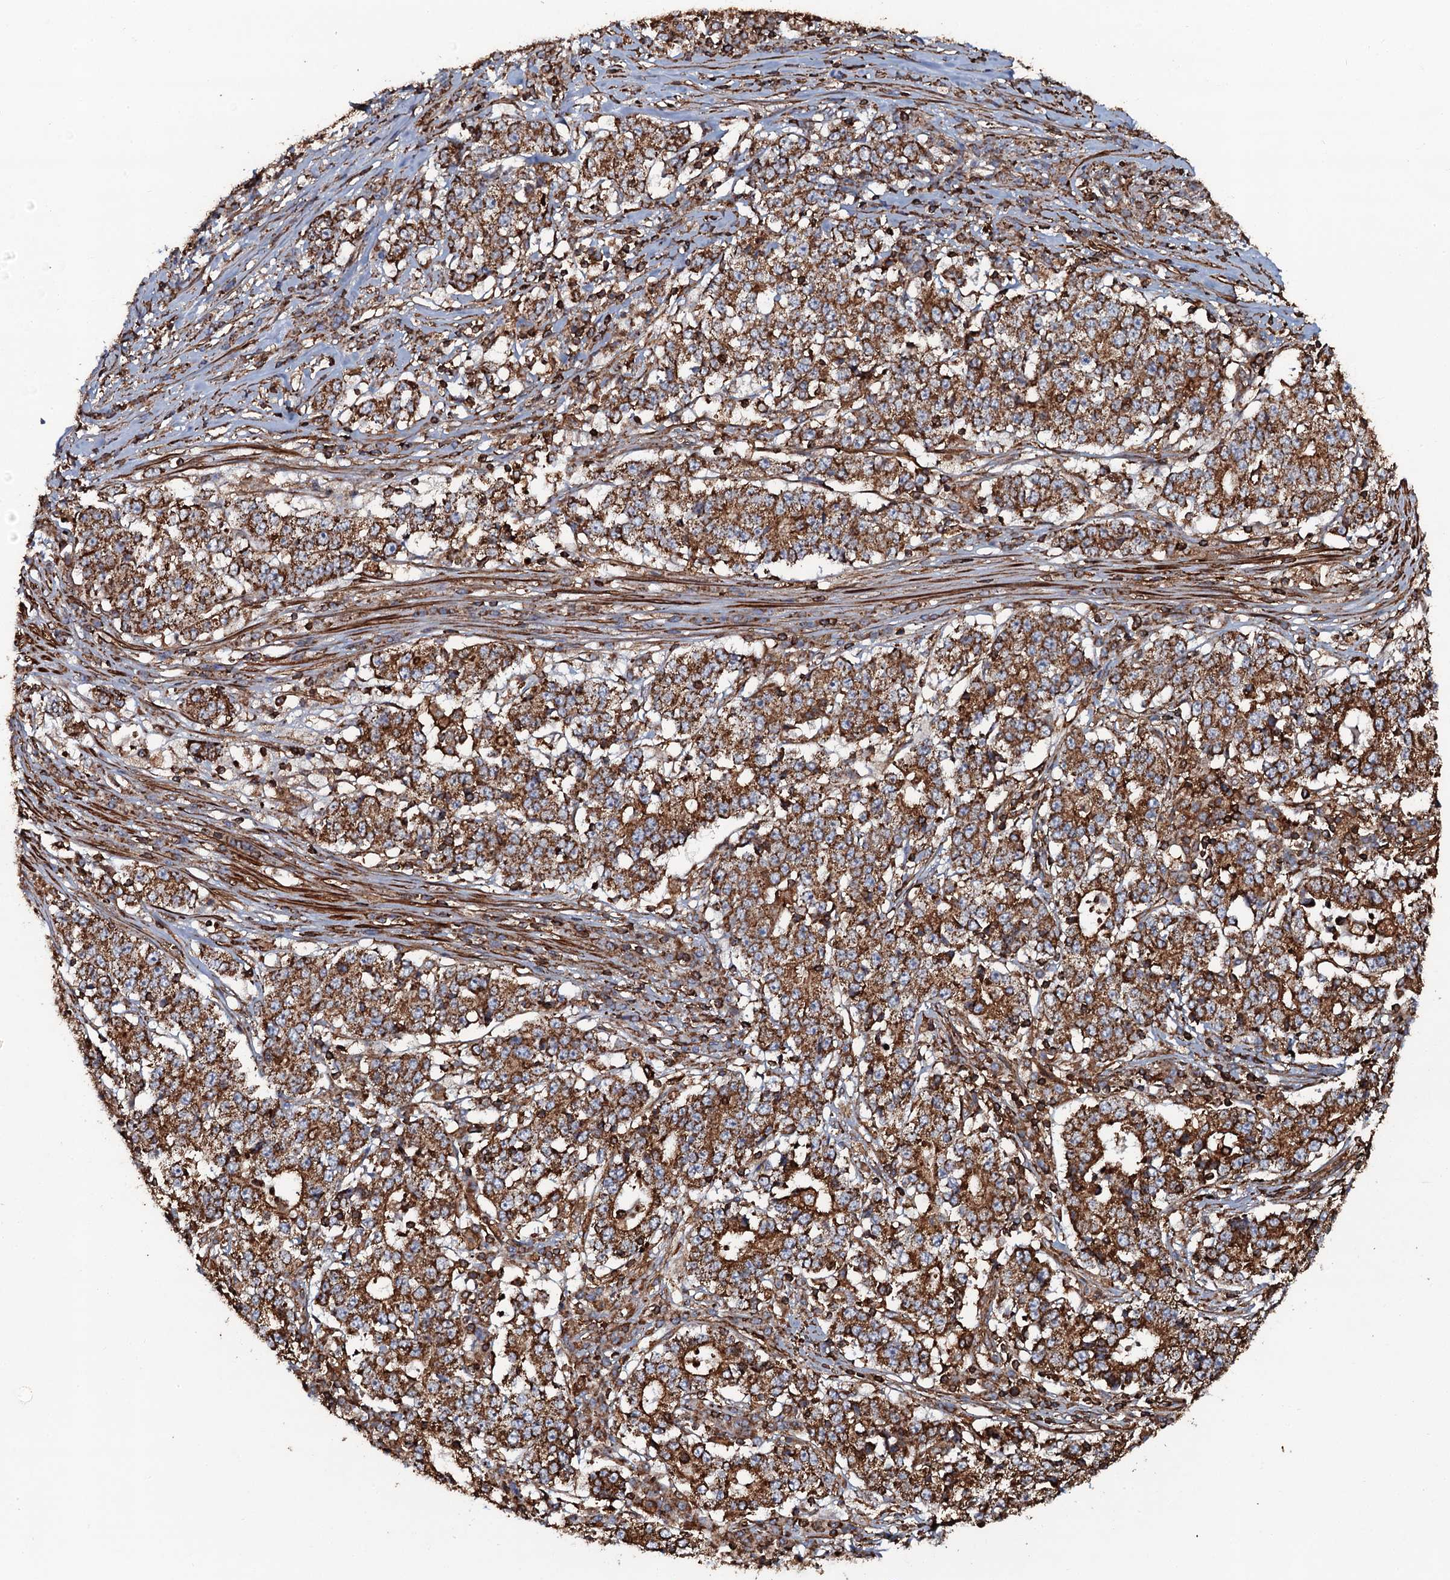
{"staining": {"intensity": "strong", "quantity": ">75%", "location": "cytoplasmic/membranous"}, "tissue": "stomach cancer", "cell_type": "Tumor cells", "image_type": "cancer", "snomed": [{"axis": "morphology", "description": "Adenocarcinoma, NOS"}, {"axis": "topography", "description": "Stomach"}], "caption": "A high-resolution histopathology image shows IHC staining of stomach cancer, which displays strong cytoplasmic/membranous positivity in approximately >75% of tumor cells.", "gene": "VWA8", "patient": {"sex": "male", "age": 59}}